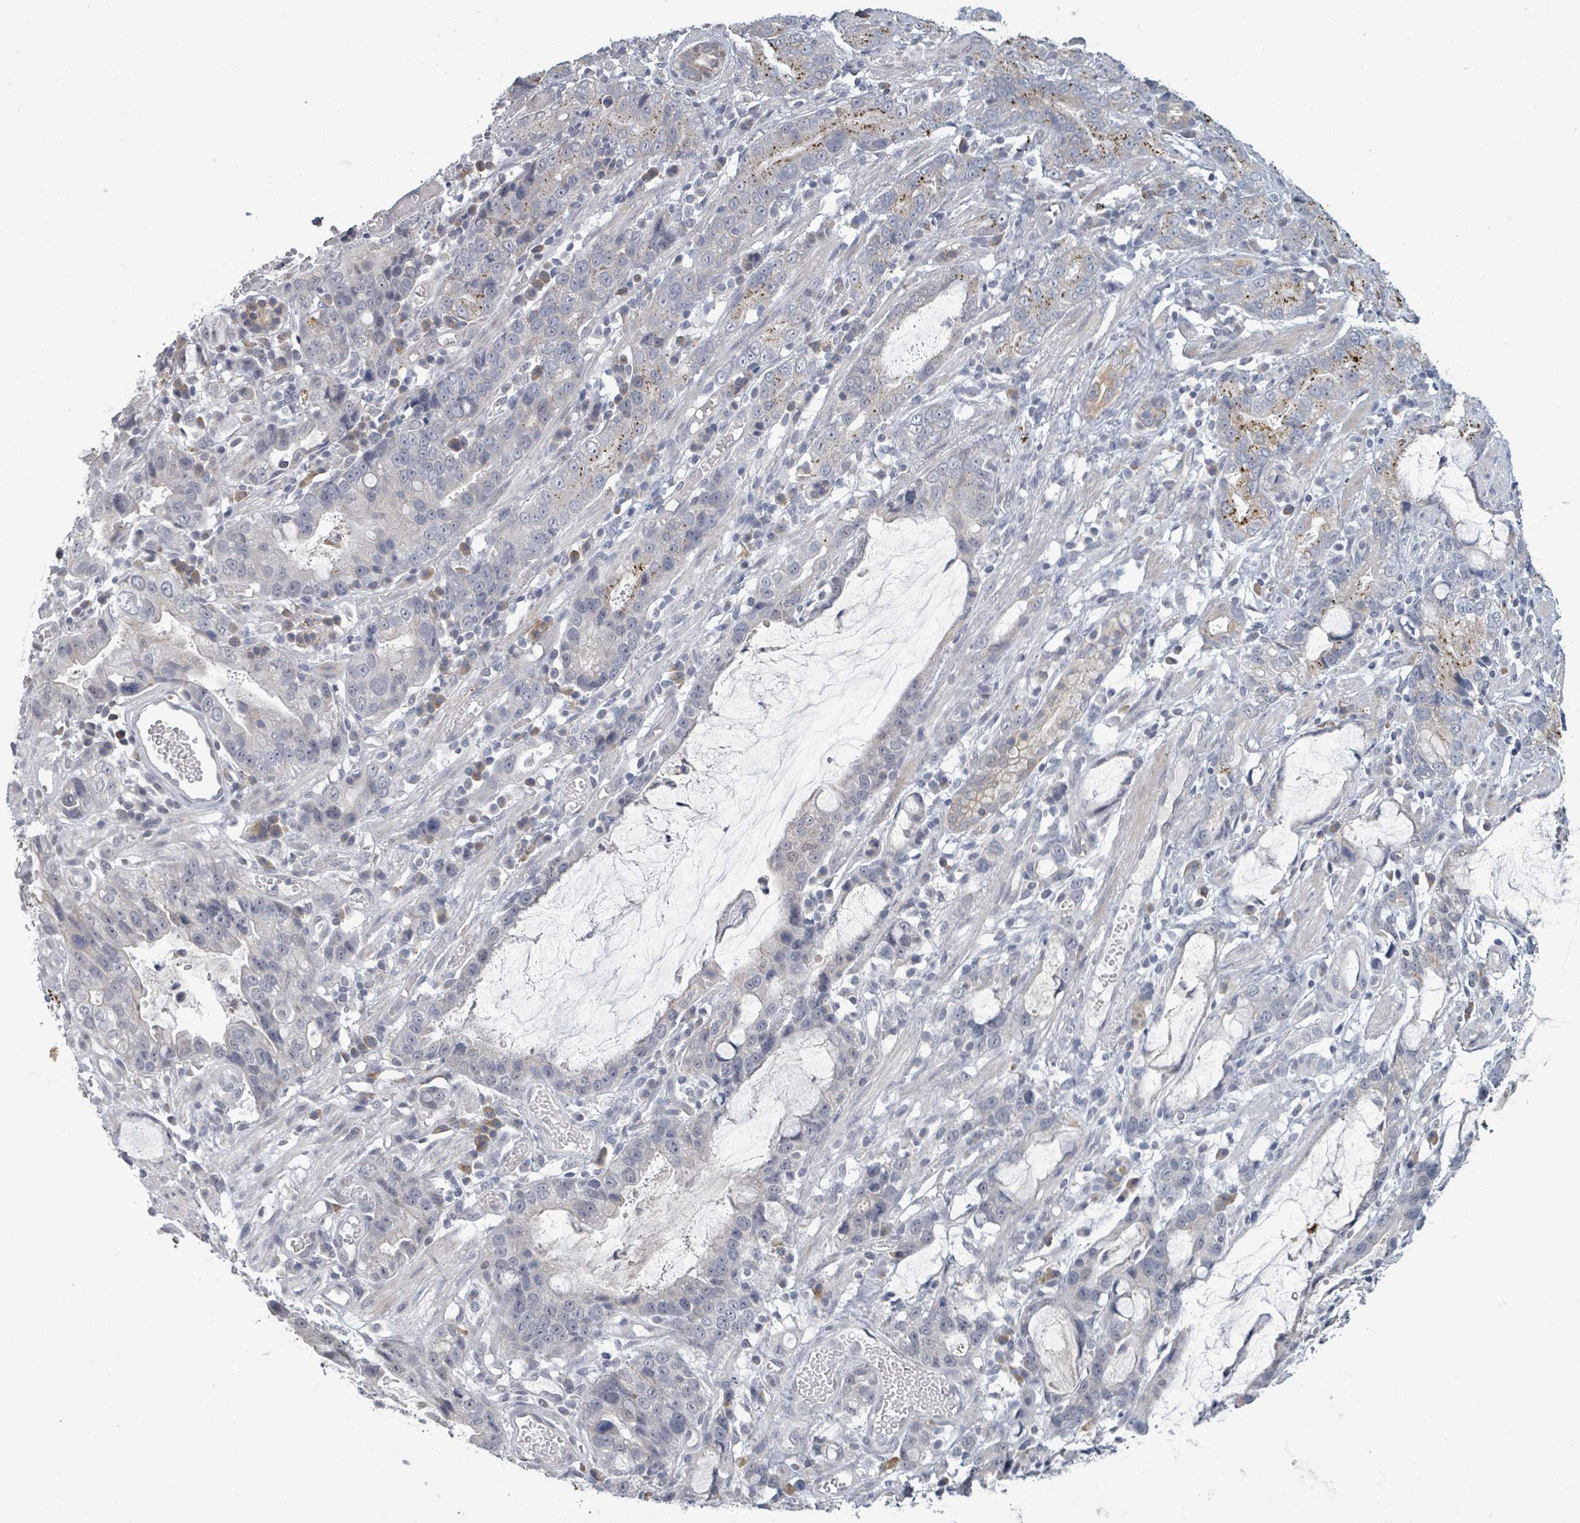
{"staining": {"intensity": "moderate", "quantity": "<25%", "location": "cytoplasmic/membranous"}, "tissue": "stomach cancer", "cell_type": "Tumor cells", "image_type": "cancer", "snomed": [{"axis": "morphology", "description": "Adenocarcinoma, NOS"}, {"axis": "topography", "description": "Stomach"}], "caption": "Adenocarcinoma (stomach) tissue displays moderate cytoplasmic/membranous positivity in approximately <25% of tumor cells", "gene": "ASB12", "patient": {"sex": "male", "age": 55}}